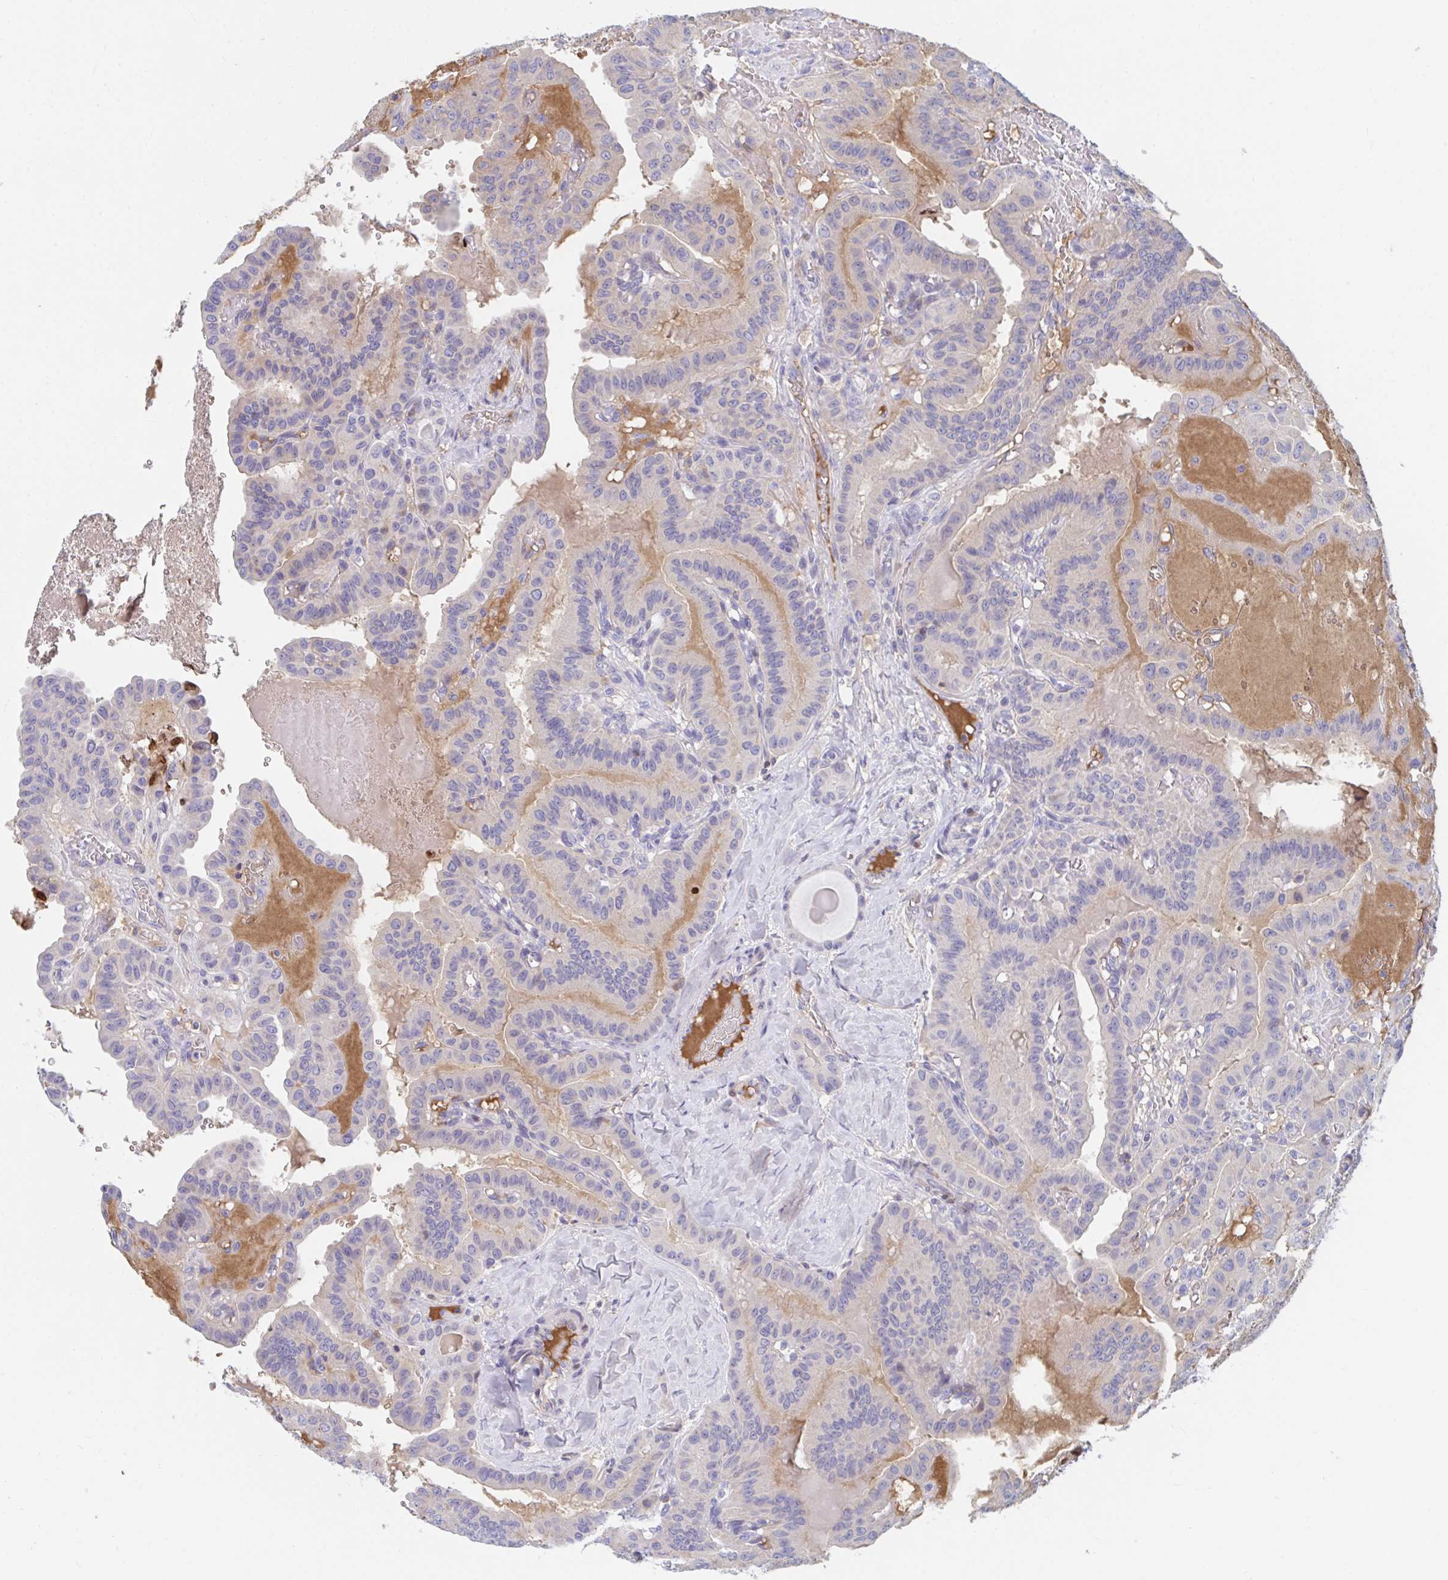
{"staining": {"intensity": "negative", "quantity": "none", "location": "none"}, "tissue": "thyroid cancer", "cell_type": "Tumor cells", "image_type": "cancer", "snomed": [{"axis": "morphology", "description": "Papillary adenocarcinoma, NOS"}, {"axis": "topography", "description": "Thyroid gland"}], "caption": "There is no significant expression in tumor cells of thyroid papillary adenocarcinoma.", "gene": "TNFAIP6", "patient": {"sex": "male", "age": 87}}